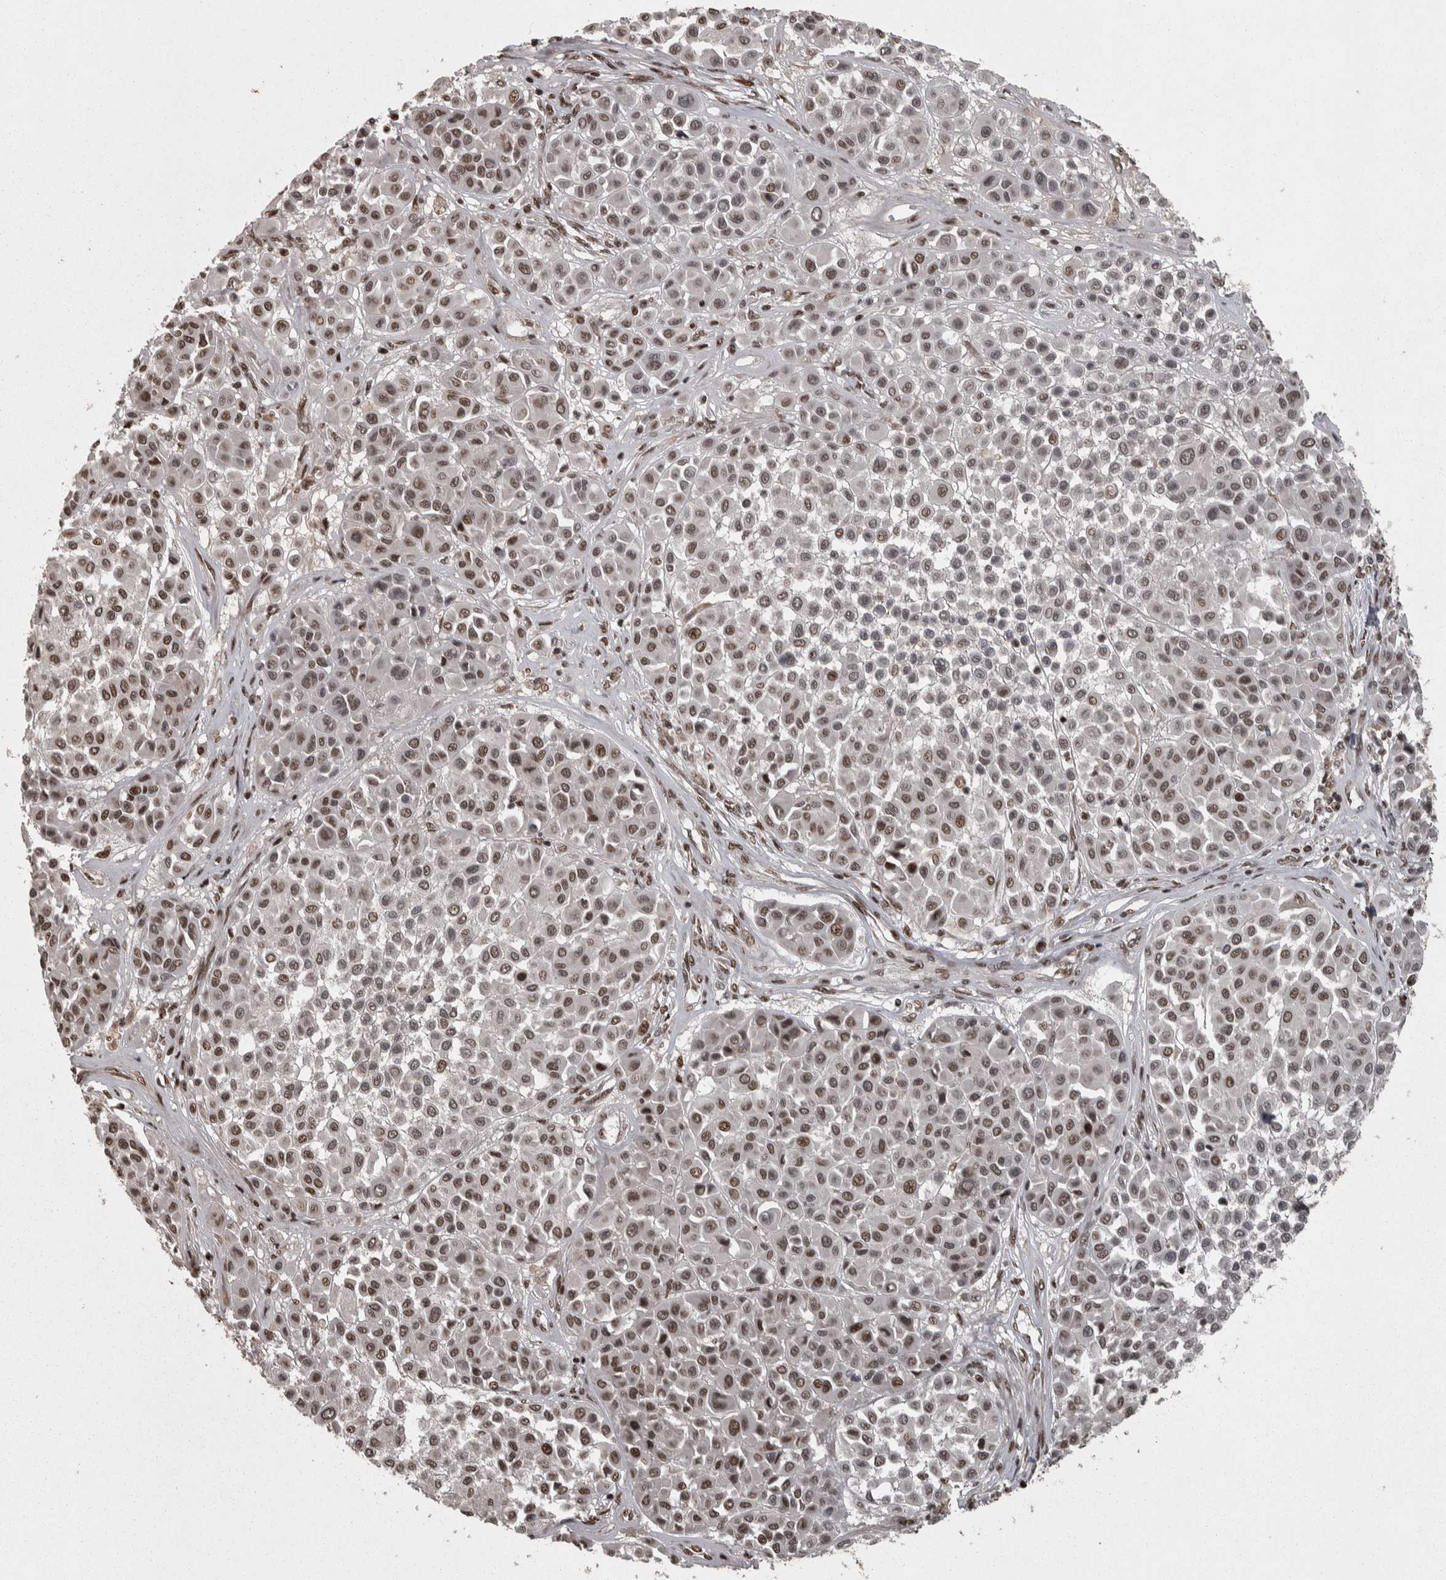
{"staining": {"intensity": "moderate", "quantity": "25%-75%", "location": "nuclear"}, "tissue": "melanoma", "cell_type": "Tumor cells", "image_type": "cancer", "snomed": [{"axis": "morphology", "description": "Malignant melanoma, Metastatic site"}, {"axis": "topography", "description": "Soft tissue"}], "caption": "Protein analysis of melanoma tissue displays moderate nuclear positivity in approximately 25%-75% of tumor cells. Nuclei are stained in blue.", "gene": "ZFHX4", "patient": {"sex": "male", "age": 41}}